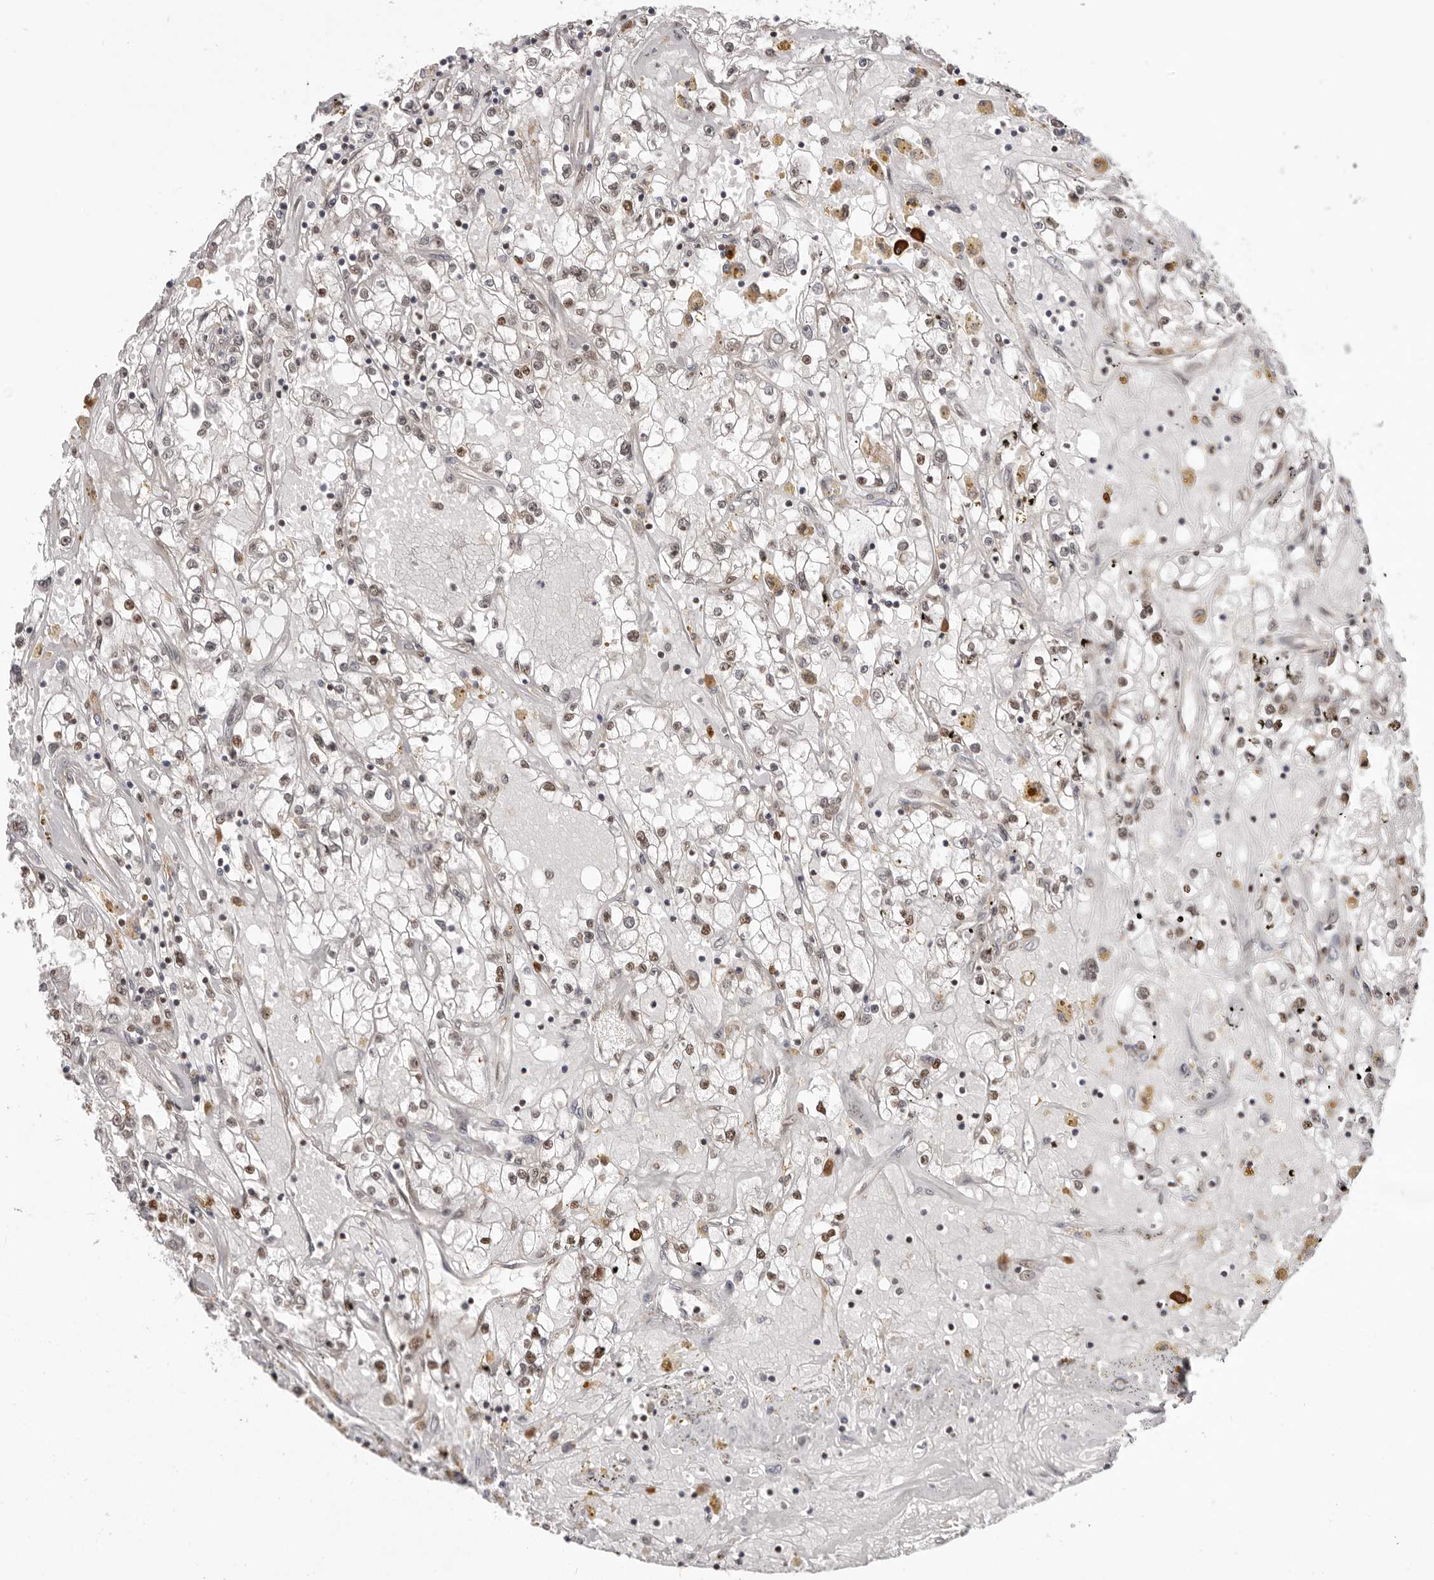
{"staining": {"intensity": "weak", "quantity": "25%-75%", "location": "nuclear"}, "tissue": "renal cancer", "cell_type": "Tumor cells", "image_type": "cancer", "snomed": [{"axis": "morphology", "description": "Adenocarcinoma, NOS"}, {"axis": "topography", "description": "Kidney"}], "caption": "Weak nuclear expression for a protein is present in about 25%-75% of tumor cells of renal cancer using IHC.", "gene": "CHTOP", "patient": {"sex": "male", "age": 56}}